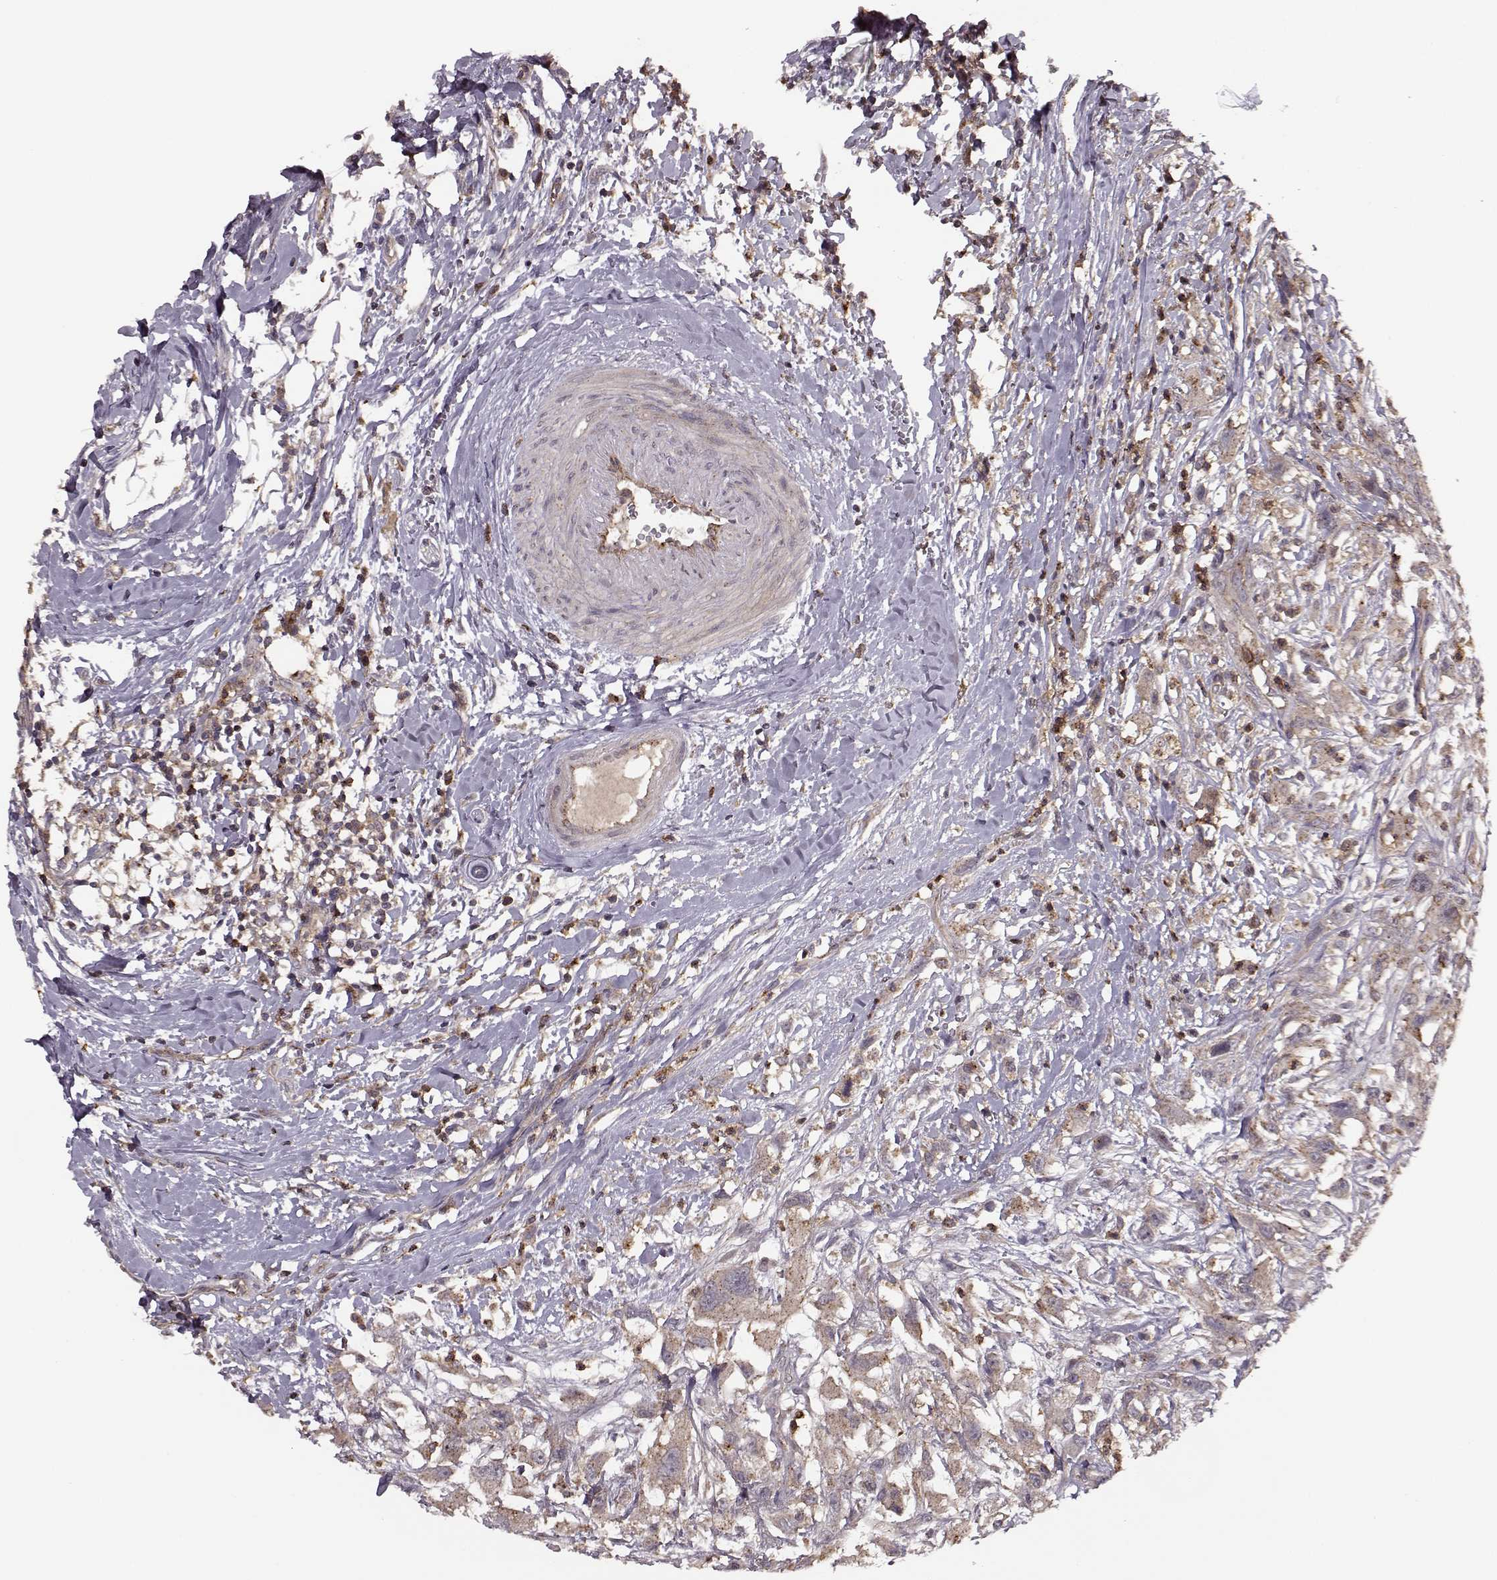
{"staining": {"intensity": "weak", "quantity": ">75%", "location": "cytoplasmic/membranous"}, "tissue": "head and neck cancer", "cell_type": "Tumor cells", "image_type": "cancer", "snomed": [{"axis": "morphology", "description": "Squamous cell carcinoma, NOS"}, {"axis": "morphology", "description": "Squamous cell carcinoma, metastatic, NOS"}, {"axis": "topography", "description": "Oral tissue"}, {"axis": "topography", "description": "Head-Neck"}], "caption": "An immunohistochemistry (IHC) micrograph of neoplastic tissue is shown. Protein staining in brown highlights weak cytoplasmic/membranous positivity in head and neck cancer (metastatic squamous cell carcinoma) within tumor cells. Nuclei are stained in blue.", "gene": "IFRD2", "patient": {"sex": "female", "age": 85}}